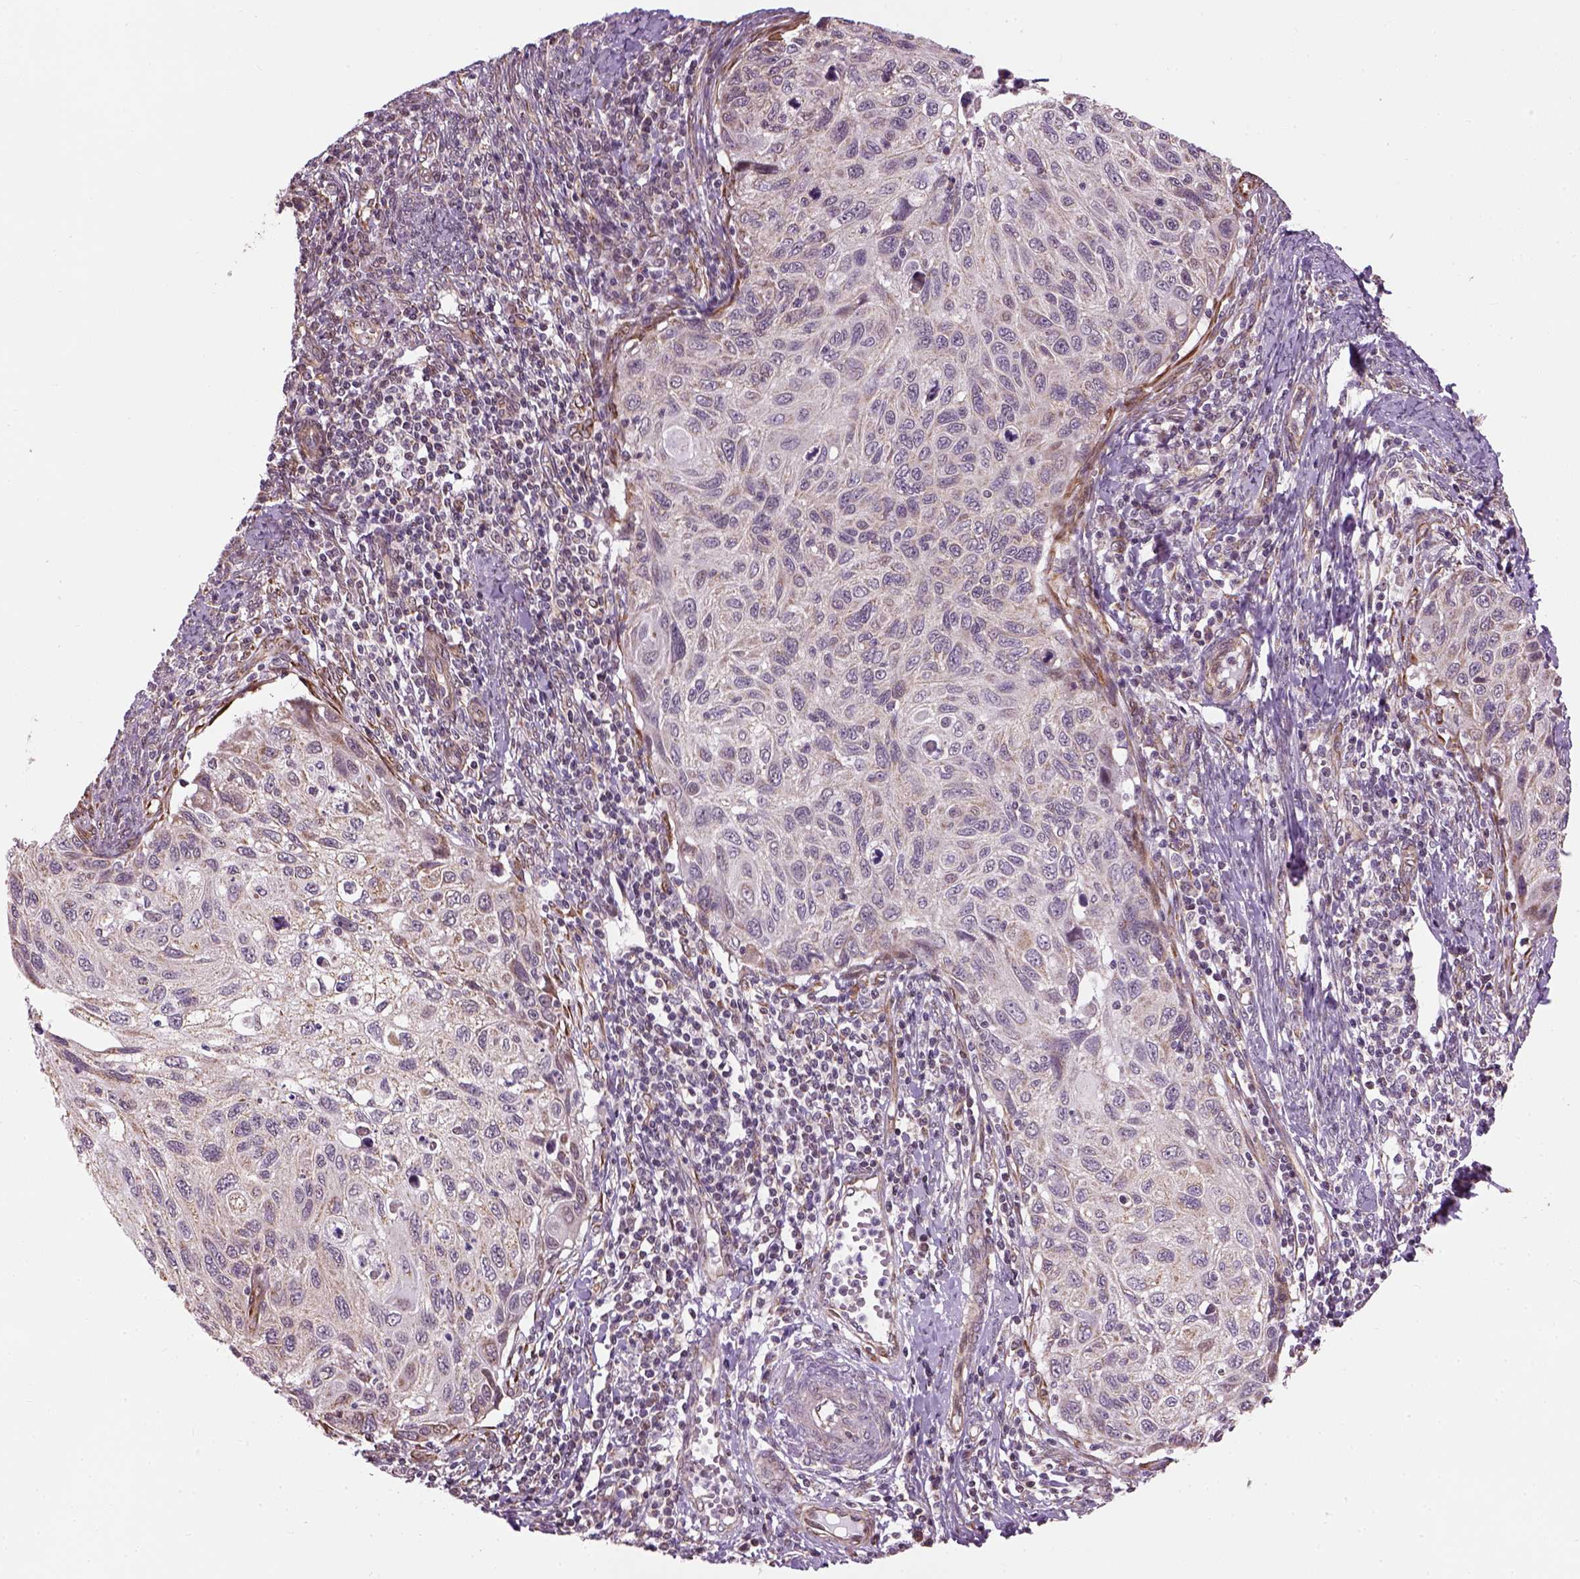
{"staining": {"intensity": "negative", "quantity": "none", "location": "none"}, "tissue": "cervical cancer", "cell_type": "Tumor cells", "image_type": "cancer", "snomed": [{"axis": "morphology", "description": "Squamous cell carcinoma, NOS"}, {"axis": "topography", "description": "Cervix"}], "caption": "This is an immunohistochemistry (IHC) histopathology image of human squamous cell carcinoma (cervical). There is no staining in tumor cells.", "gene": "XK", "patient": {"sex": "female", "age": 70}}